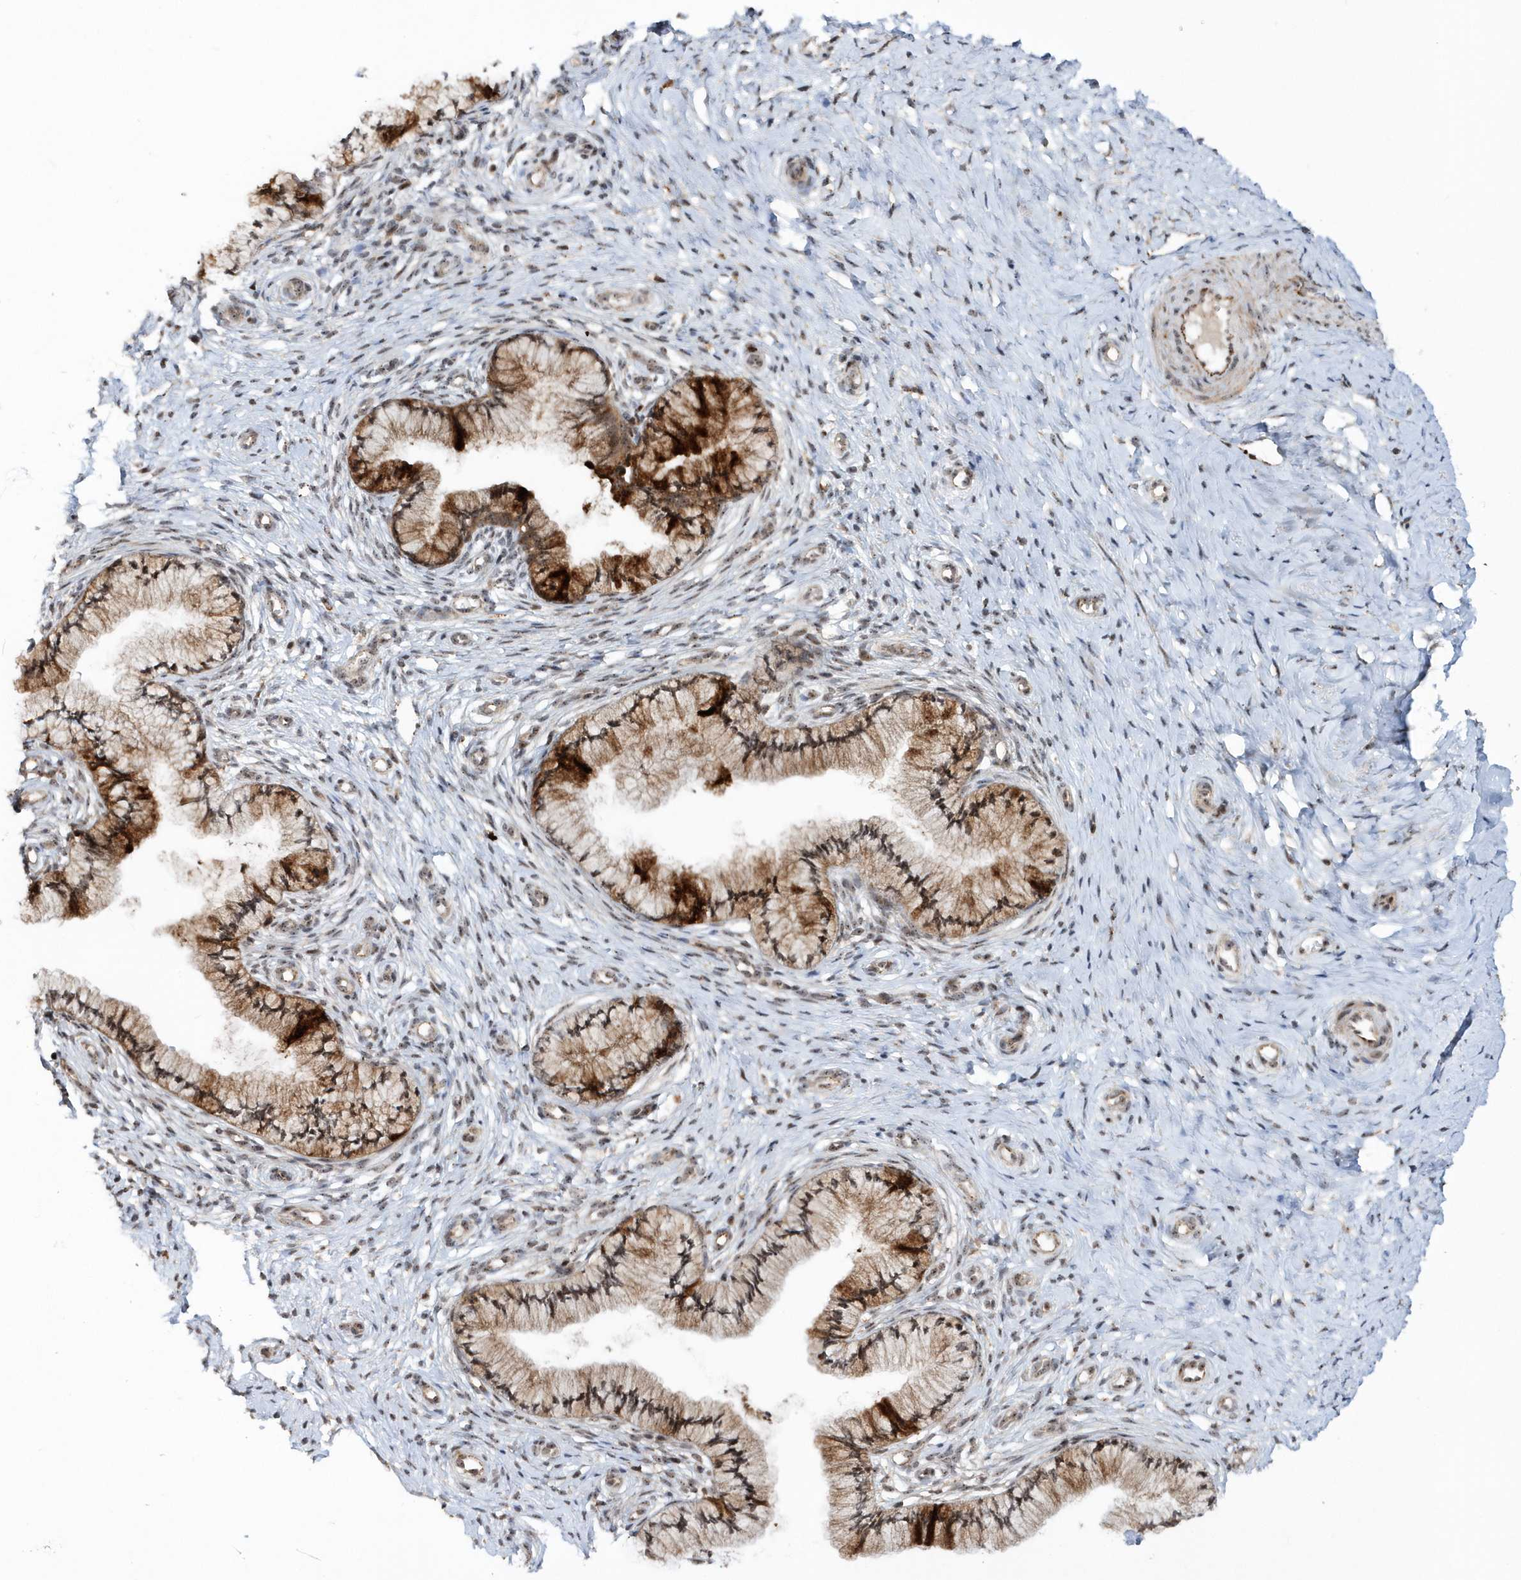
{"staining": {"intensity": "strong", "quantity": "25%-75%", "location": "cytoplasmic/membranous"}, "tissue": "cervix", "cell_type": "Glandular cells", "image_type": "normal", "snomed": [{"axis": "morphology", "description": "Normal tissue, NOS"}, {"axis": "topography", "description": "Cervix"}], "caption": "Immunohistochemistry (IHC) of unremarkable human cervix reveals high levels of strong cytoplasmic/membranous staining in about 25%-75% of glandular cells. (brown staining indicates protein expression, while blue staining denotes nuclei).", "gene": "SOWAHB", "patient": {"sex": "female", "age": 36}}